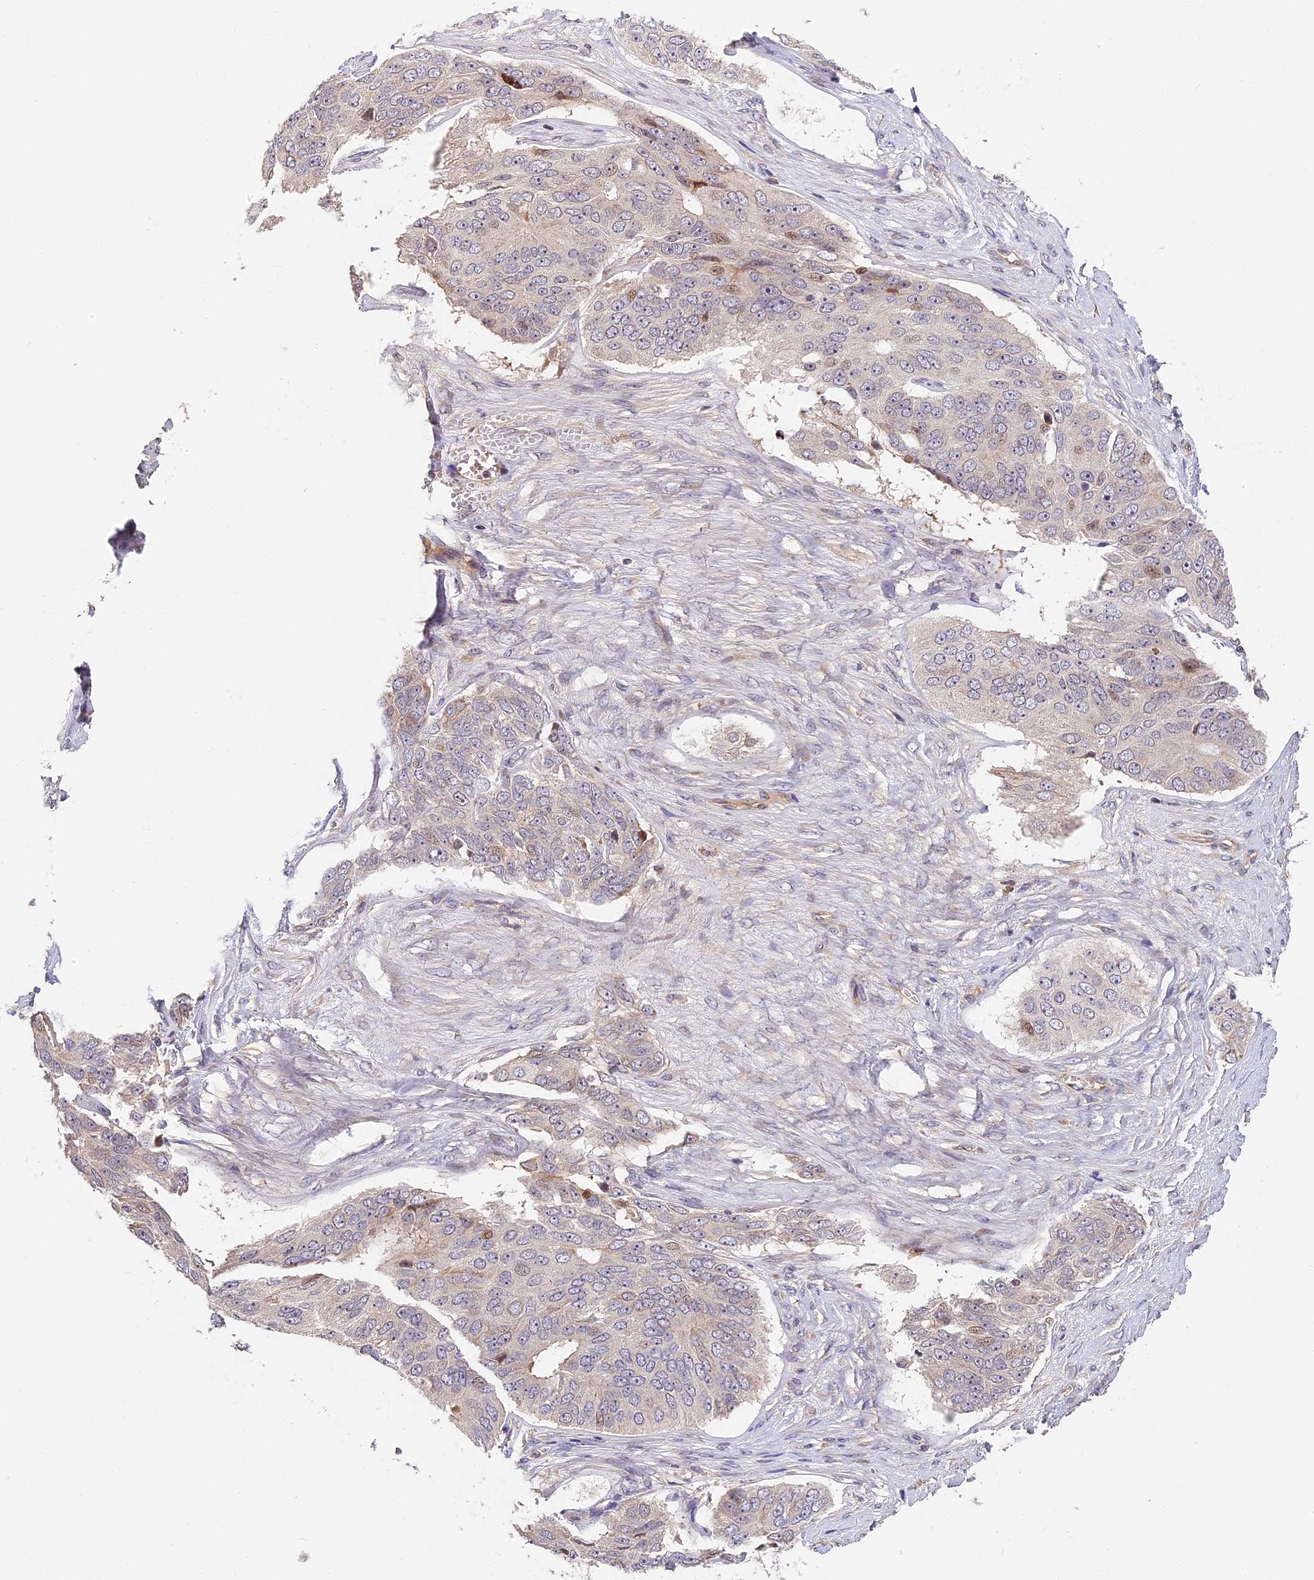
{"staining": {"intensity": "negative", "quantity": "none", "location": "none"}, "tissue": "ovarian cancer", "cell_type": "Tumor cells", "image_type": "cancer", "snomed": [{"axis": "morphology", "description": "Carcinoma, endometroid"}, {"axis": "topography", "description": "Ovary"}], "caption": "This micrograph is of ovarian endometroid carcinoma stained with immunohistochemistry (IHC) to label a protein in brown with the nuclei are counter-stained blue. There is no expression in tumor cells. Brightfield microscopy of immunohistochemistry (IHC) stained with DAB (3,3'-diaminobenzidine) (brown) and hematoxylin (blue), captured at high magnification.", "gene": "ARHGAP17", "patient": {"sex": "female", "age": 51}}